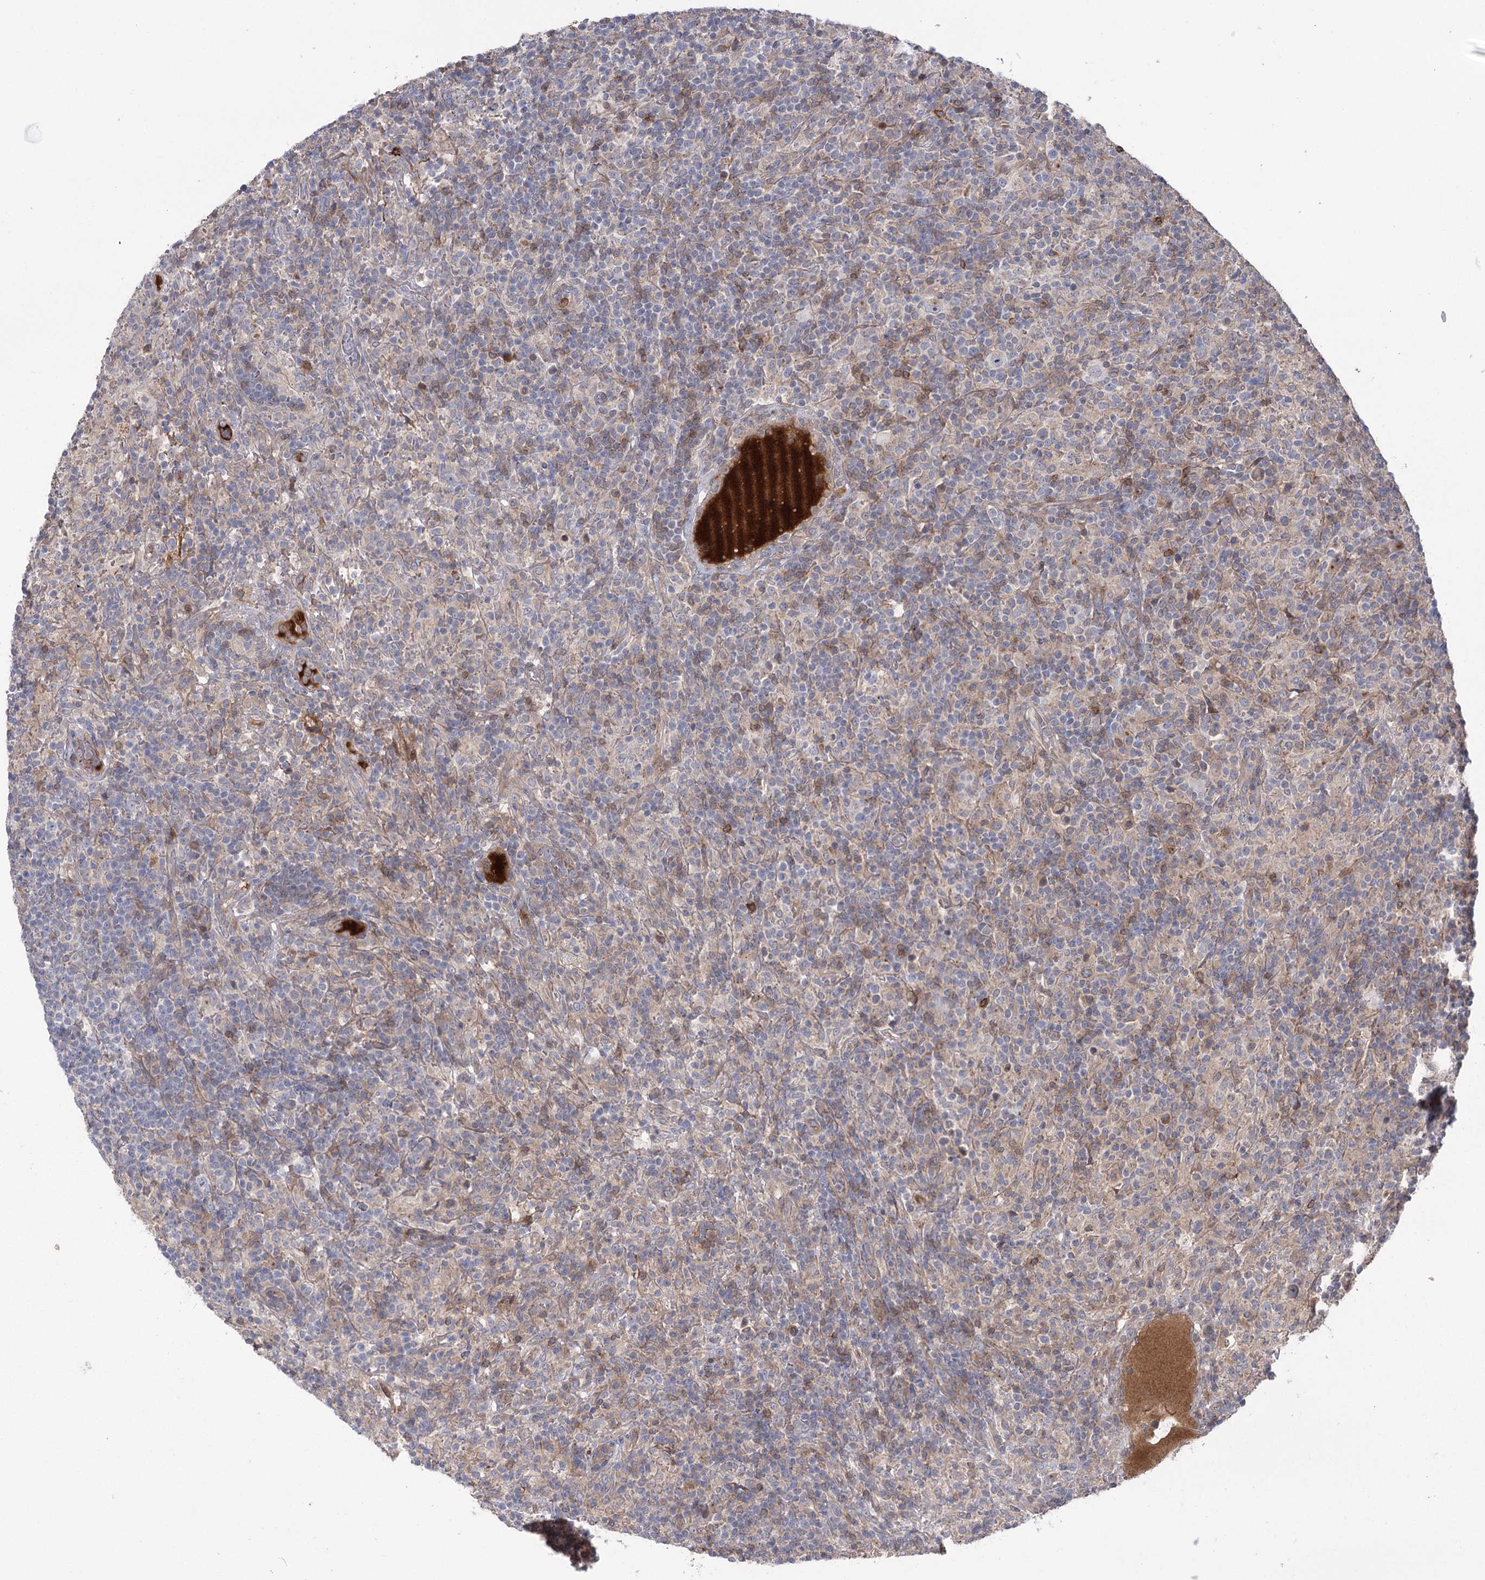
{"staining": {"intensity": "negative", "quantity": "none", "location": "none"}, "tissue": "lymphoma", "cell_type": "Tumor cells", "image_type": "cancer", "snomed": [{"axis": "morphology", "description": "Hodgkin's disease, NOS"}, {"axis": "topography", "description": "Lymph node"}], "caption": "DAB immunohistochemical staining of Hodgkin's disease shows no significant positivity in tumor cells. (DAB (3,3'-diaminobenzidine) immunohistochemistry with hematoxylin counter stain).", "gene": "KCNN2", "patient": {"sex": "male", "age": 70}}